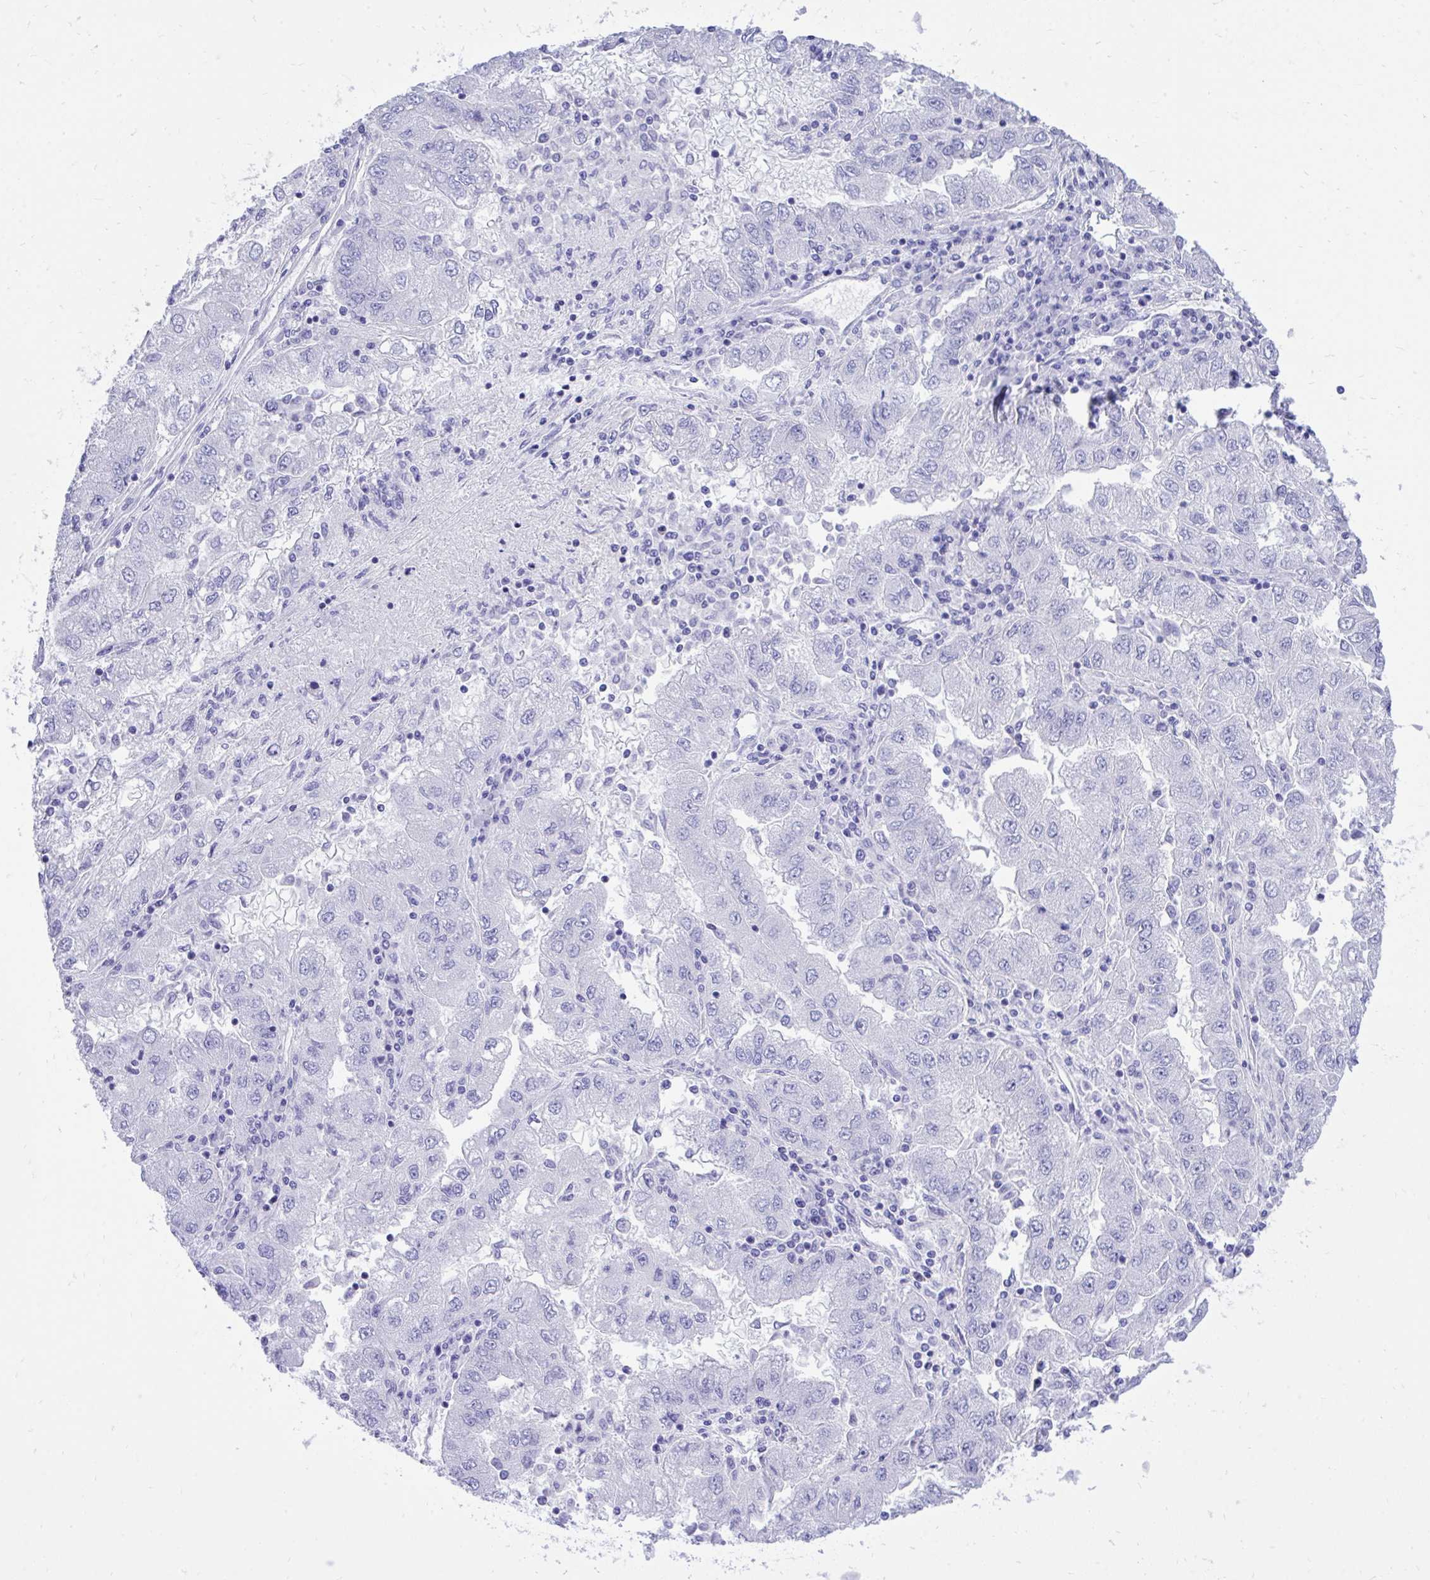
{"staining": {"intensity": "negative", "quantity": "none", "location": "none"}, "tissue": "lung cancer", "cell_type": "Tumor cells", "image_type": "cancer", "snomed": [{"axis": "morphology", "description": "Adenocarcinoma, NOS"}, {"axis": "morphology", "description": "Adenocarcinoma primary or metastatic"}, {"axis": "topography", "description": "Lung"}], "caption": "This is an IHC histopathology image of human lung adenocarcinoma. There is no positivity in tumor cells.", "gene": "MON1A", "patient": {"sex": "male", "age": 74}}